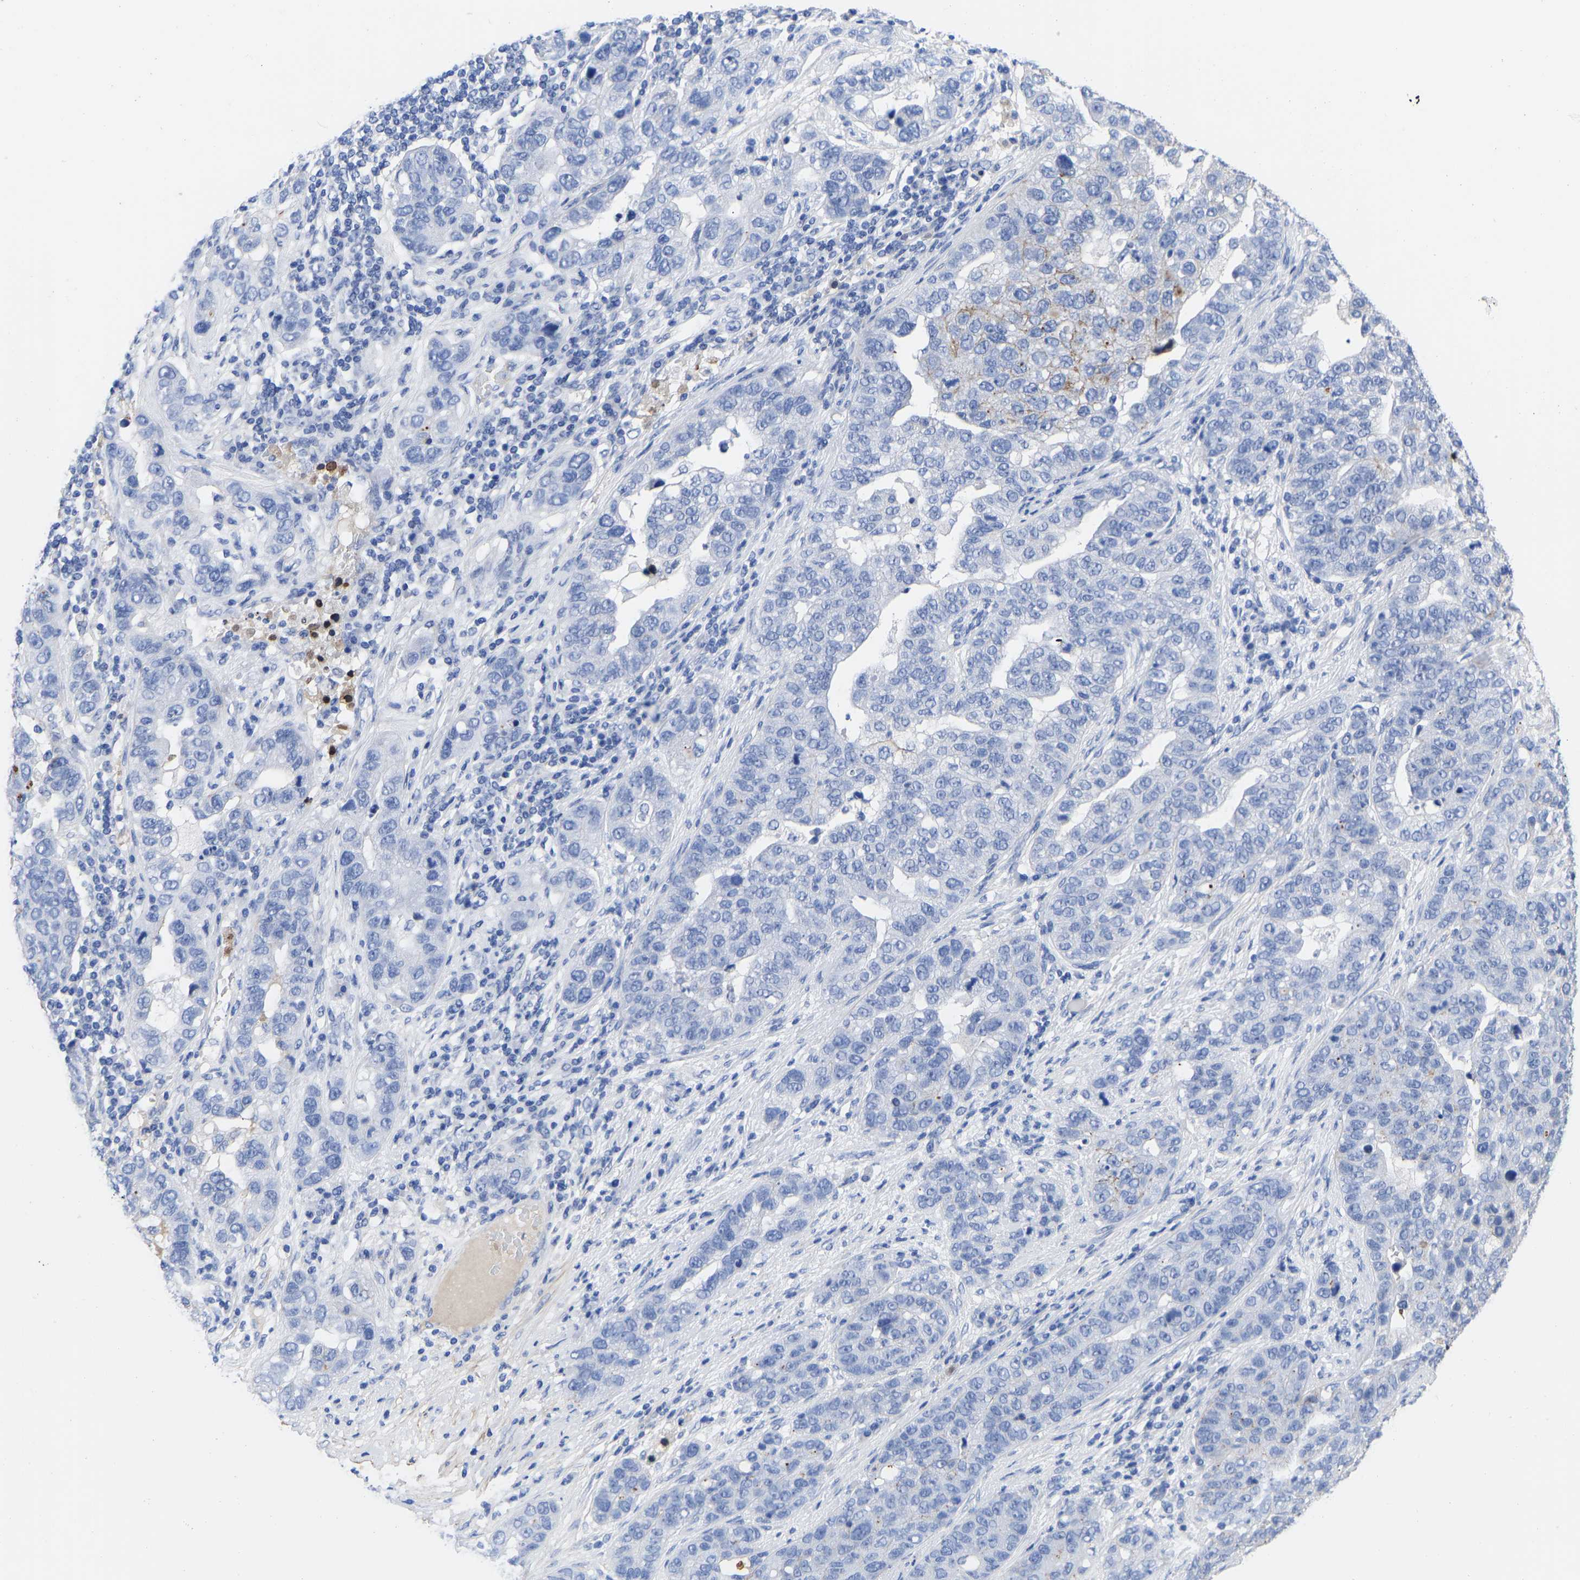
{"staining": {"intensity": "negative", "quantity": "none", "location": "none"}, "tissue": "pancreatic cancer", "cell_type": "Tumor cells", "image_type": "cancer", "snomed": [{"axis": "morphology", "description": "Adenocarcinoma, NOS"}, {"axis": "topography", "description": "Pancreas"}], "caption": "There is no significant expression in tumor cells of pancreatic cancer (adenocarcinoma).", "gene": "GPA33", "patient": {"sex": "female", "age": 61}}